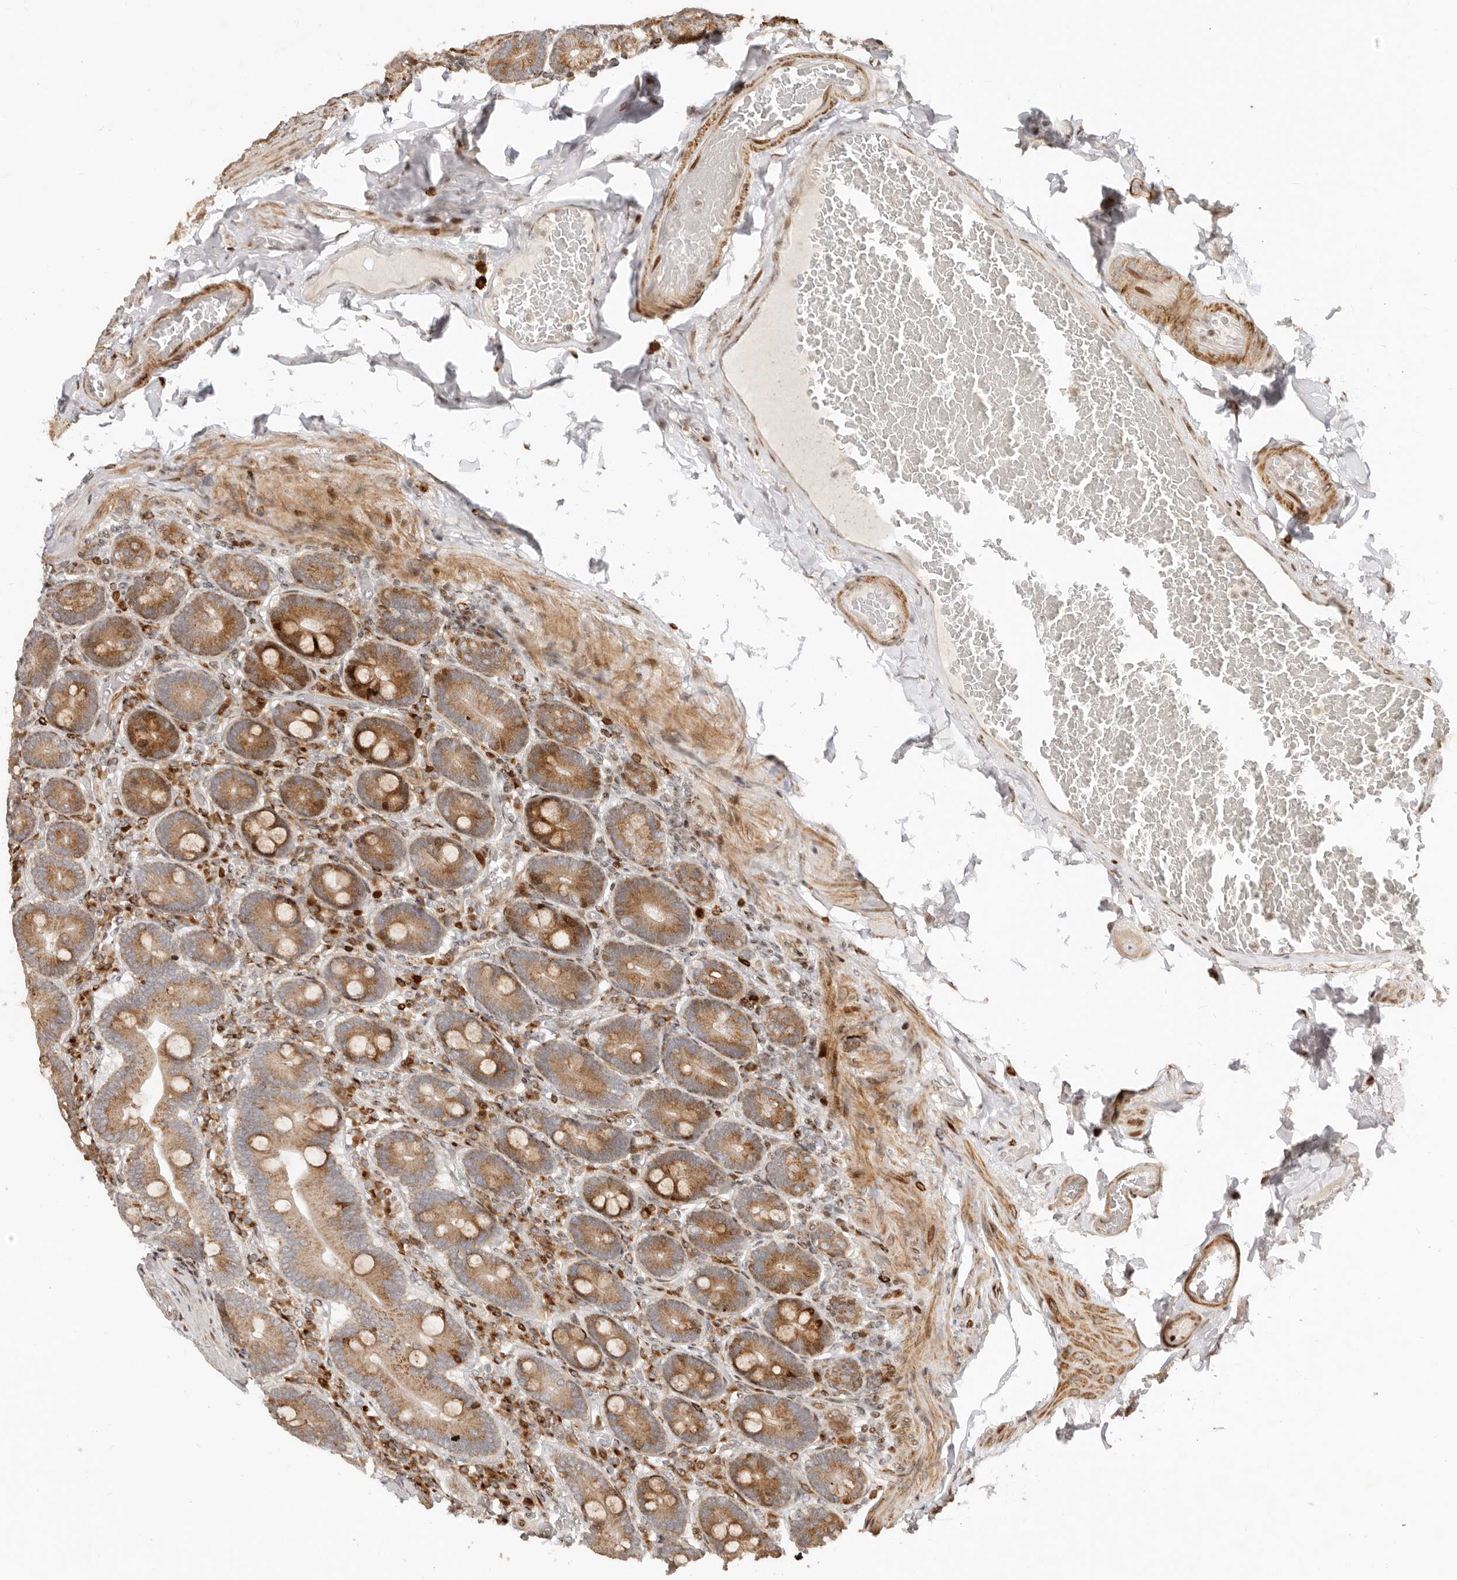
{"staining": {"intensity": "strong", "quantity": ">75%", "location": "cytoplasmic/membranous"}, "tissue": "duodenum", "cell_type": "Glandular cells", "image_type": "normal", "snomed": [{"axis": "morphology", "description": "Normal tissue, NOS"}, {"axis": "topography", "description": "Duodenum"}], "caption": "Immunohistochemical staining of unremarkable duodenum shows high levels of strong cytoplasmic/membranous staining in approximately >75% of glandular cells.", "gene": "TRIM4", "patient": {"sex": "female", "age": 62}}